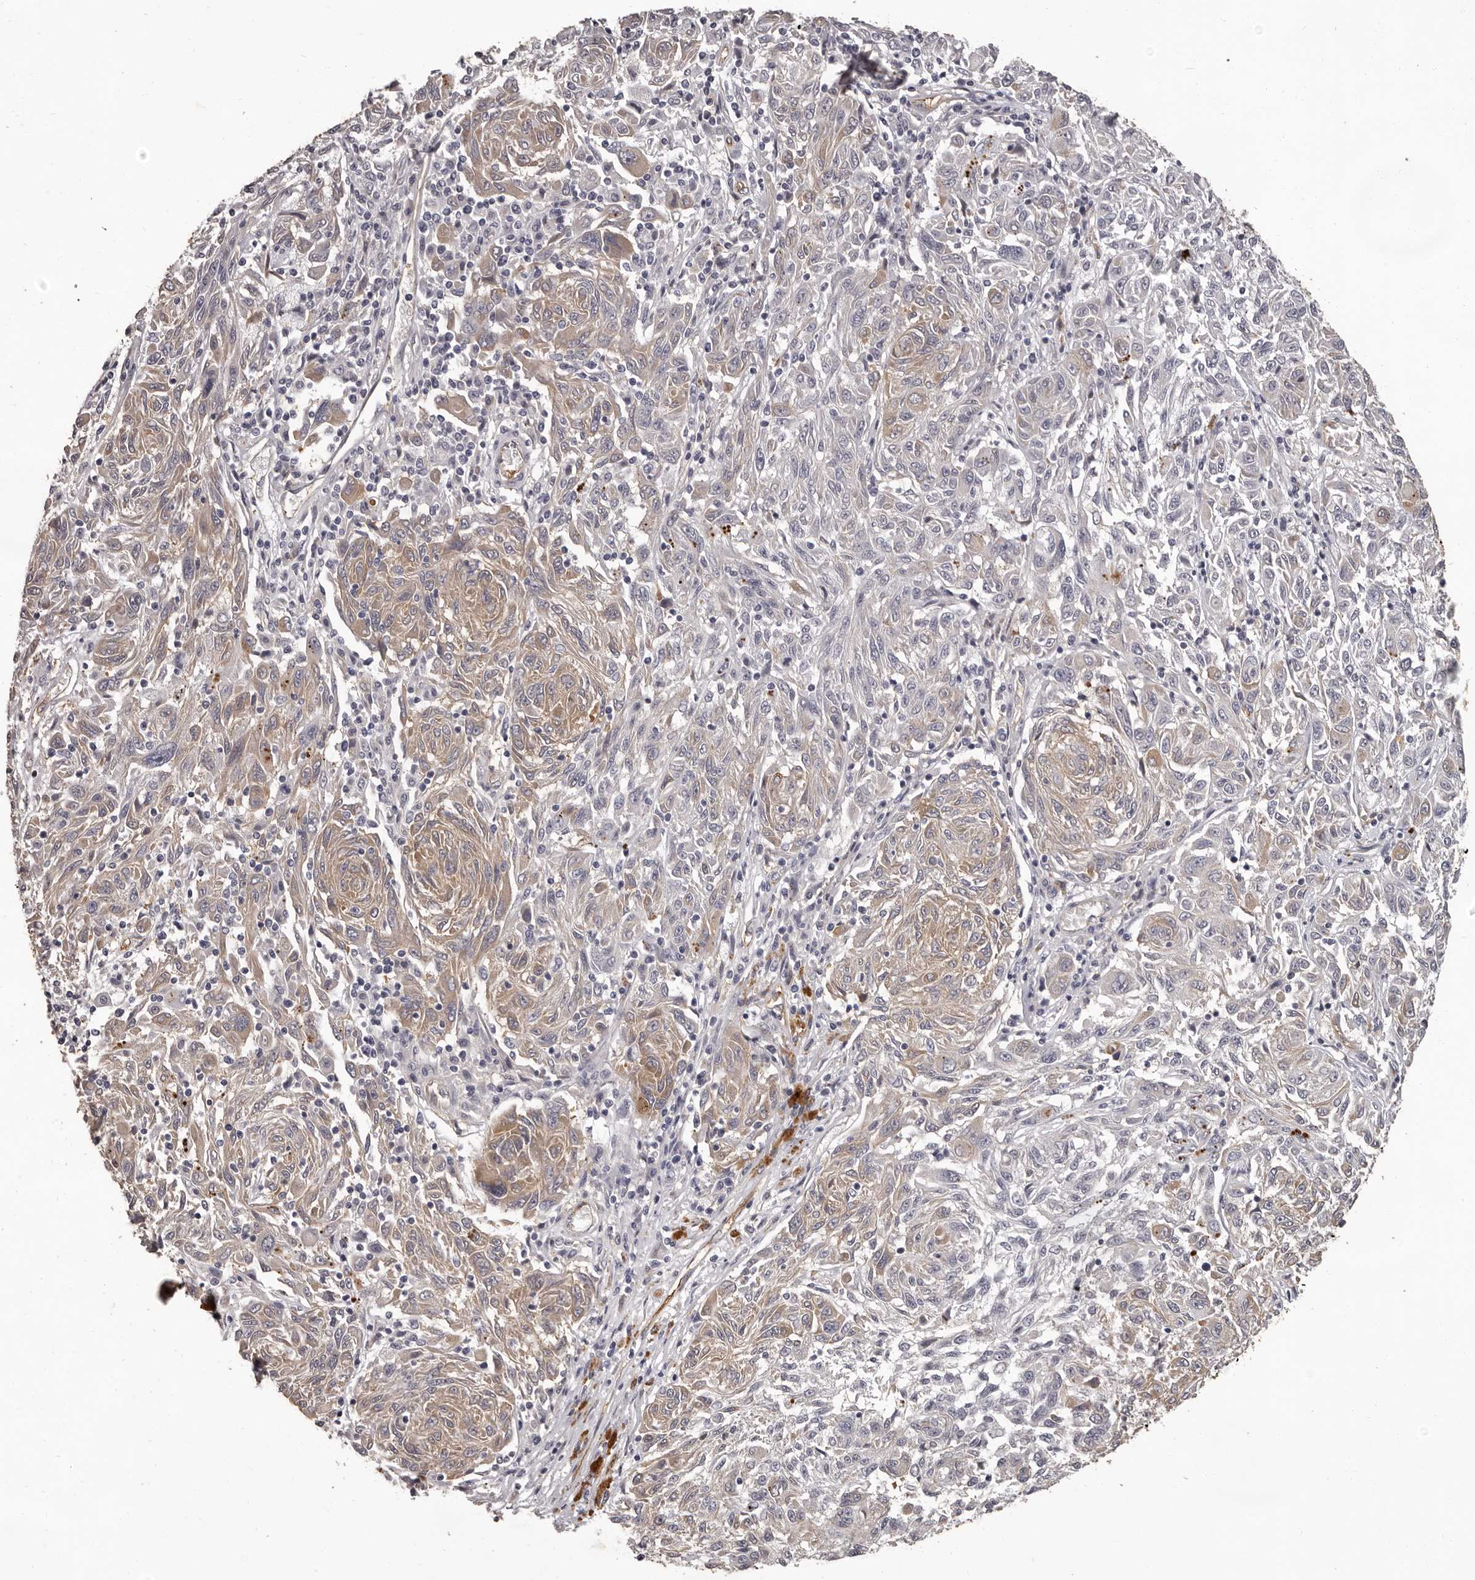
{"staining": {"intensity": "weak", "quantity": "25%-75%", "location": "cytoplasmic/membranous"}, "tissue": "melanoma", "cell_type": "Tumor cells", "image_type": "cancer", "snomed": [{"axis": "morphology", "description": "Malignant melanoma, NOS"}, {"axis": "topography", "description": "Skin"}], "caption": "Tumor cells demonstrate low levels of weak cytoplasmic/membranous staining in about 25%-75% of cells in human malignant melanoma.", "gene": "GPR78", "patient": {"sex": "male", "age": 53}}